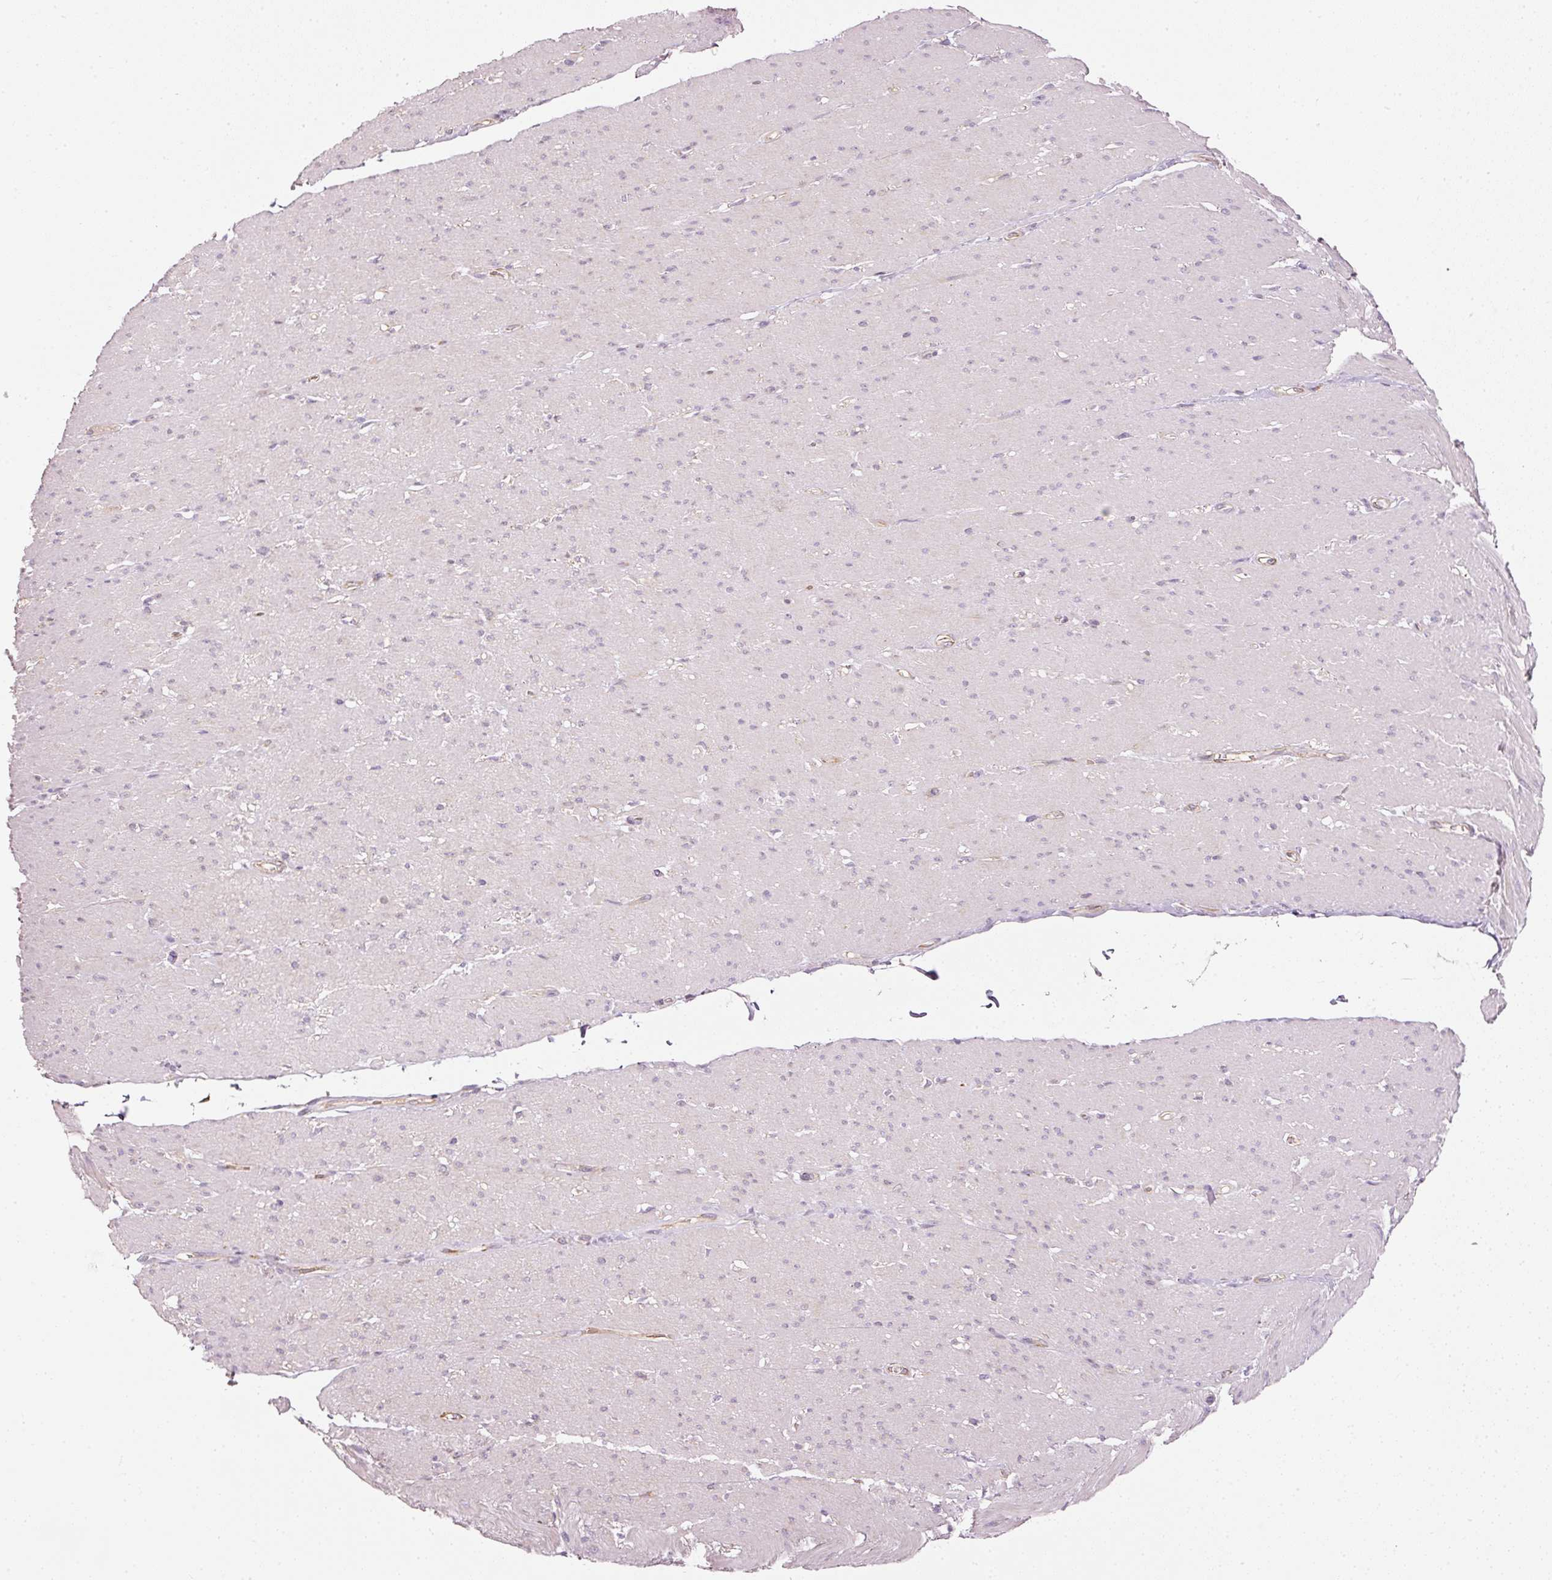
{"staining": {"intensity": "negative", "quantity": "none", "location": "none"}, "tissue": "smooth muscle", "cell_type": "Smooth muscle cells", "image_type": "normal", "snomed": [{"axis": "morphology", "description": "Normal tissue, NOS"}, {"axis": "topography", "description": "Smooth muscle"}, {"axis": "topography", "description": "Rectum"}], "caption": "Normal smooth muscle was stained to show a protein in brown. There is no significant positivity in smooth muscle cells.", "gene": "OSR2", "patient": {"sex": "male", "age": 53}}